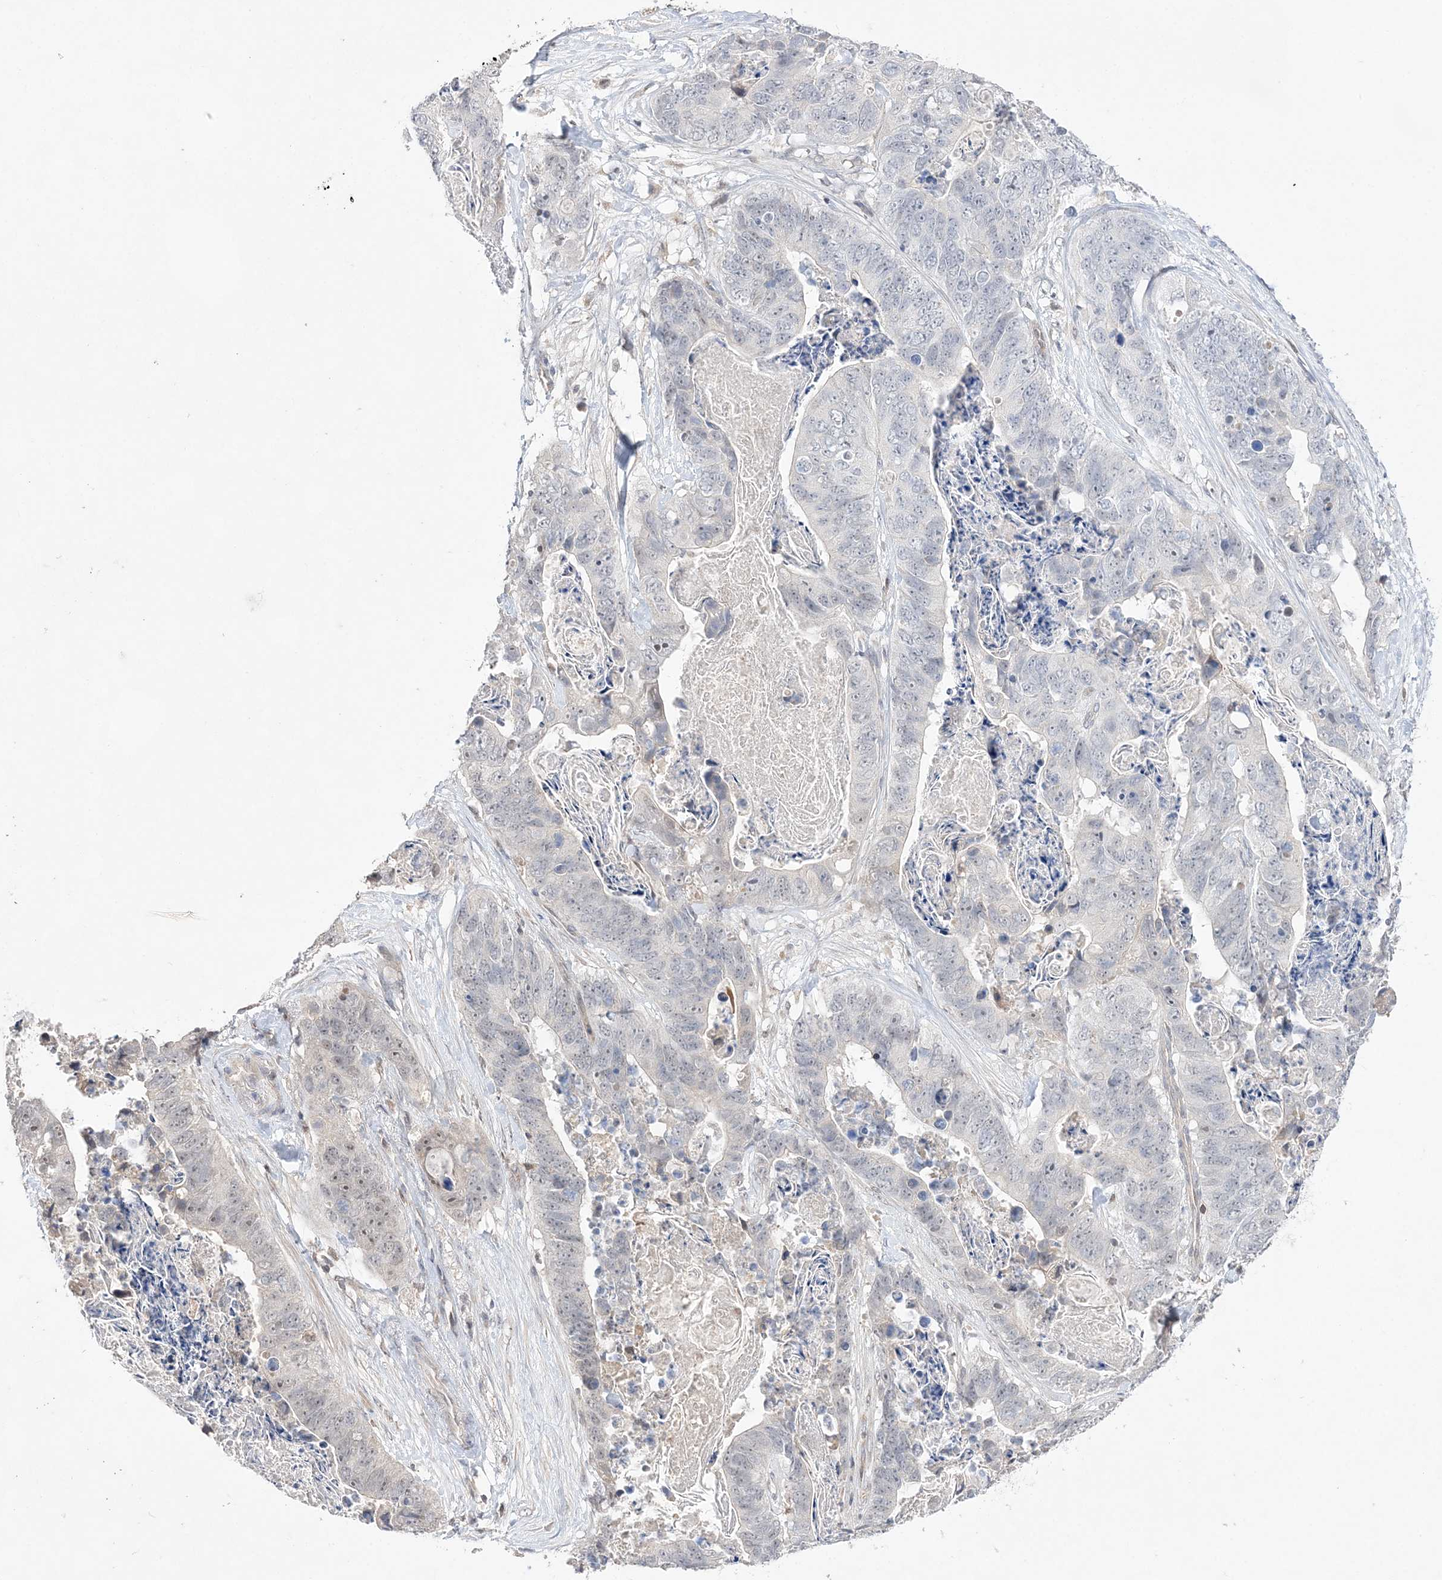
{"staining": {"intensity": "negative", "quantity": "none", "location": "none"}, "tissue": "stomach cancer", "cell_type": "Tumor cells", "image_type": "cancer", "snomed": [{"axis": "morphology", "description": "Adenocarcinoma, NOS"}, {"axis": "topography", "description": "Stomach"}], "caption": "IHC image of human stomach cancer stained for a protein (brown), which reveals no positivity in tumor cells. Brightfield microscopy of immunohistochemistry stained with DAB (3,3'-diaminobenzidine) (brown) and hematoxylin (blue), captured at high magnification.", "gene": "TMEM132B", "patient": {"sex": "female", "age": 89}}